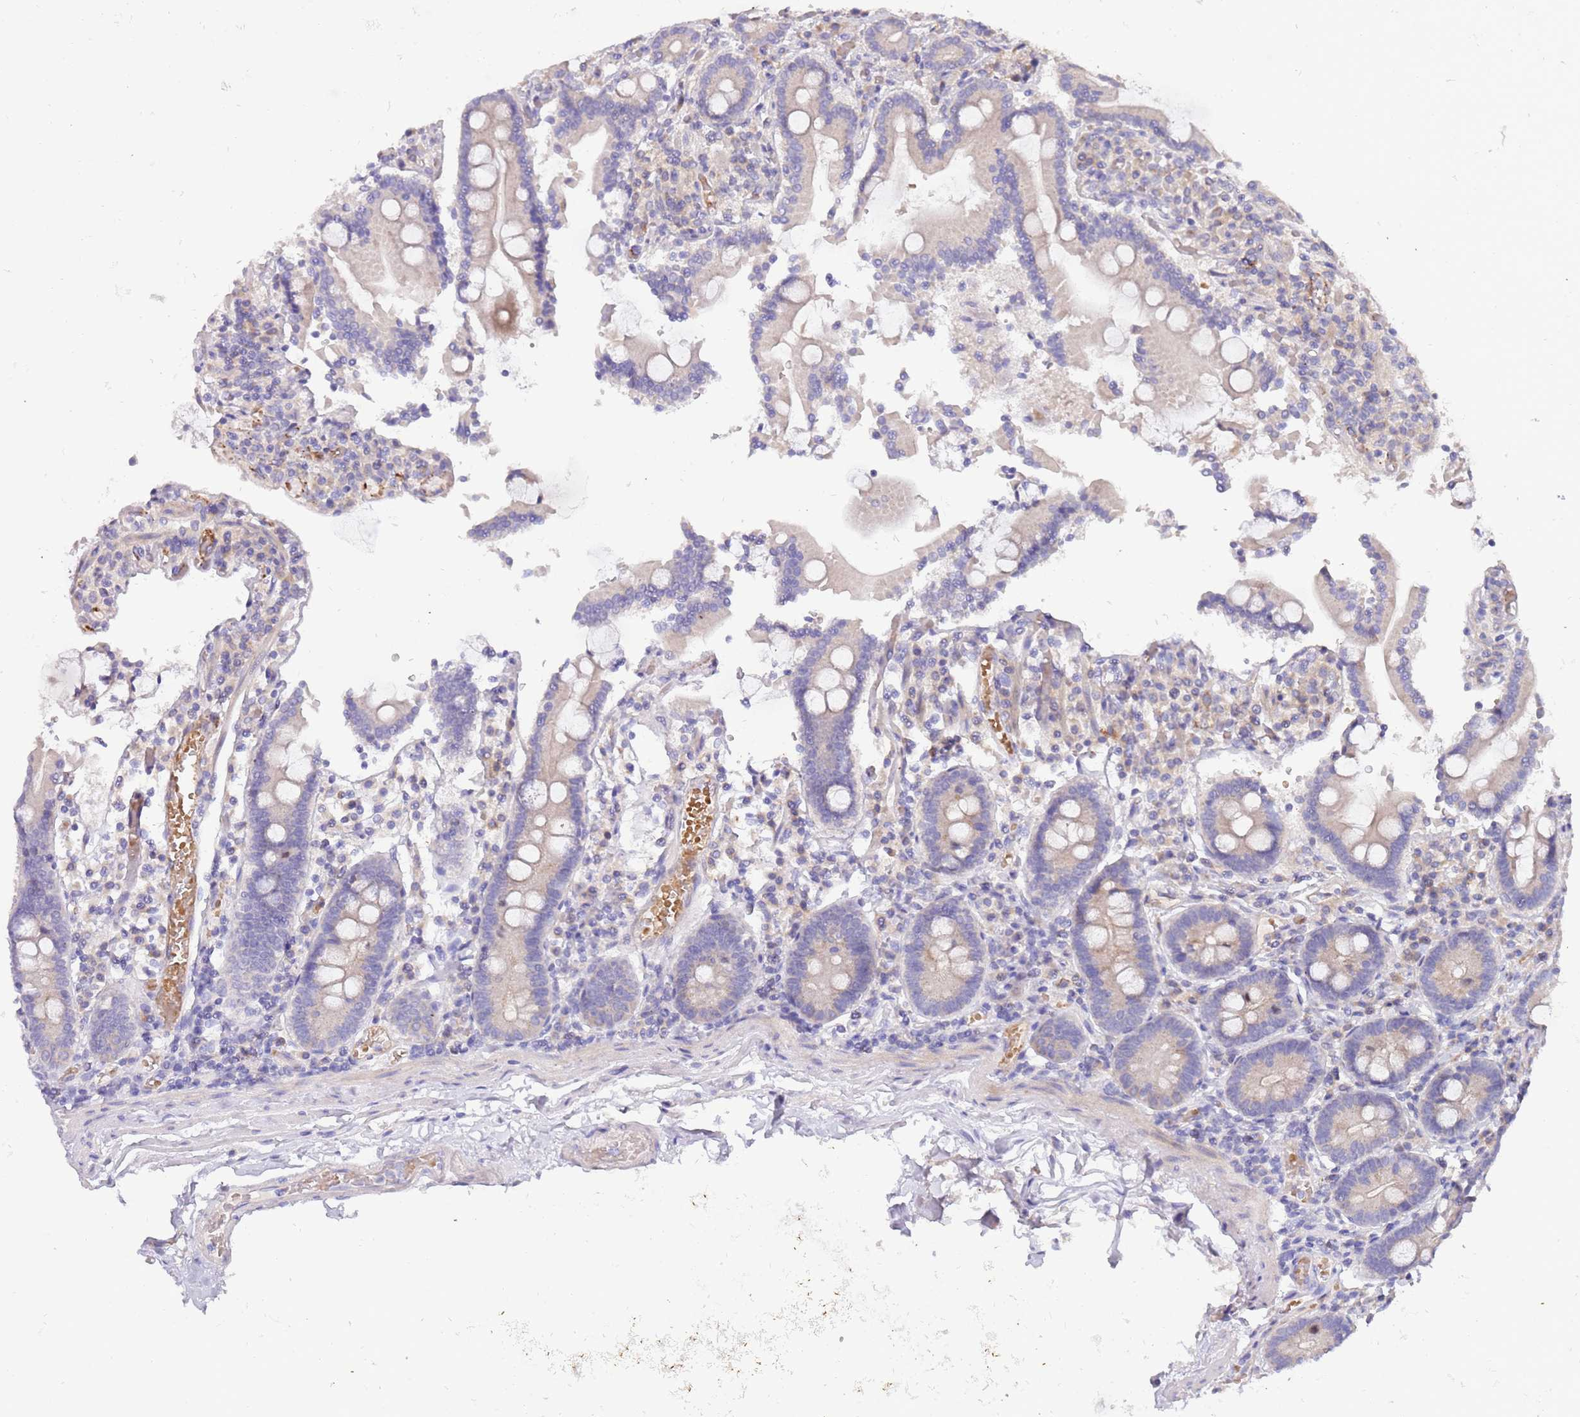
{"staining": {"intensity": "weak", "quantity": "<25%", "location": "cytoplasmic/membranous"}, "tissue": "duodenum", "cell_type": "Glandular cells", "image_type": "normal", "snomed": [{"axis": "morphology", "description": "Normal tissue, NOS"}, {"axis": "topography", "description": "Duodenum"}], "caption": "High power microscopy photomicrograph of an immunohistochemistry image of unremarkable duodenum, revealing no significant positivity in glandular cells. The staining is performed using DAB (3,3'-diaminobenzidine) brown chromogen with nuclei counter-stained in using hematoxylin.", "gene": "NMUR2", "patient": {"sex": "male", "age": 55}}